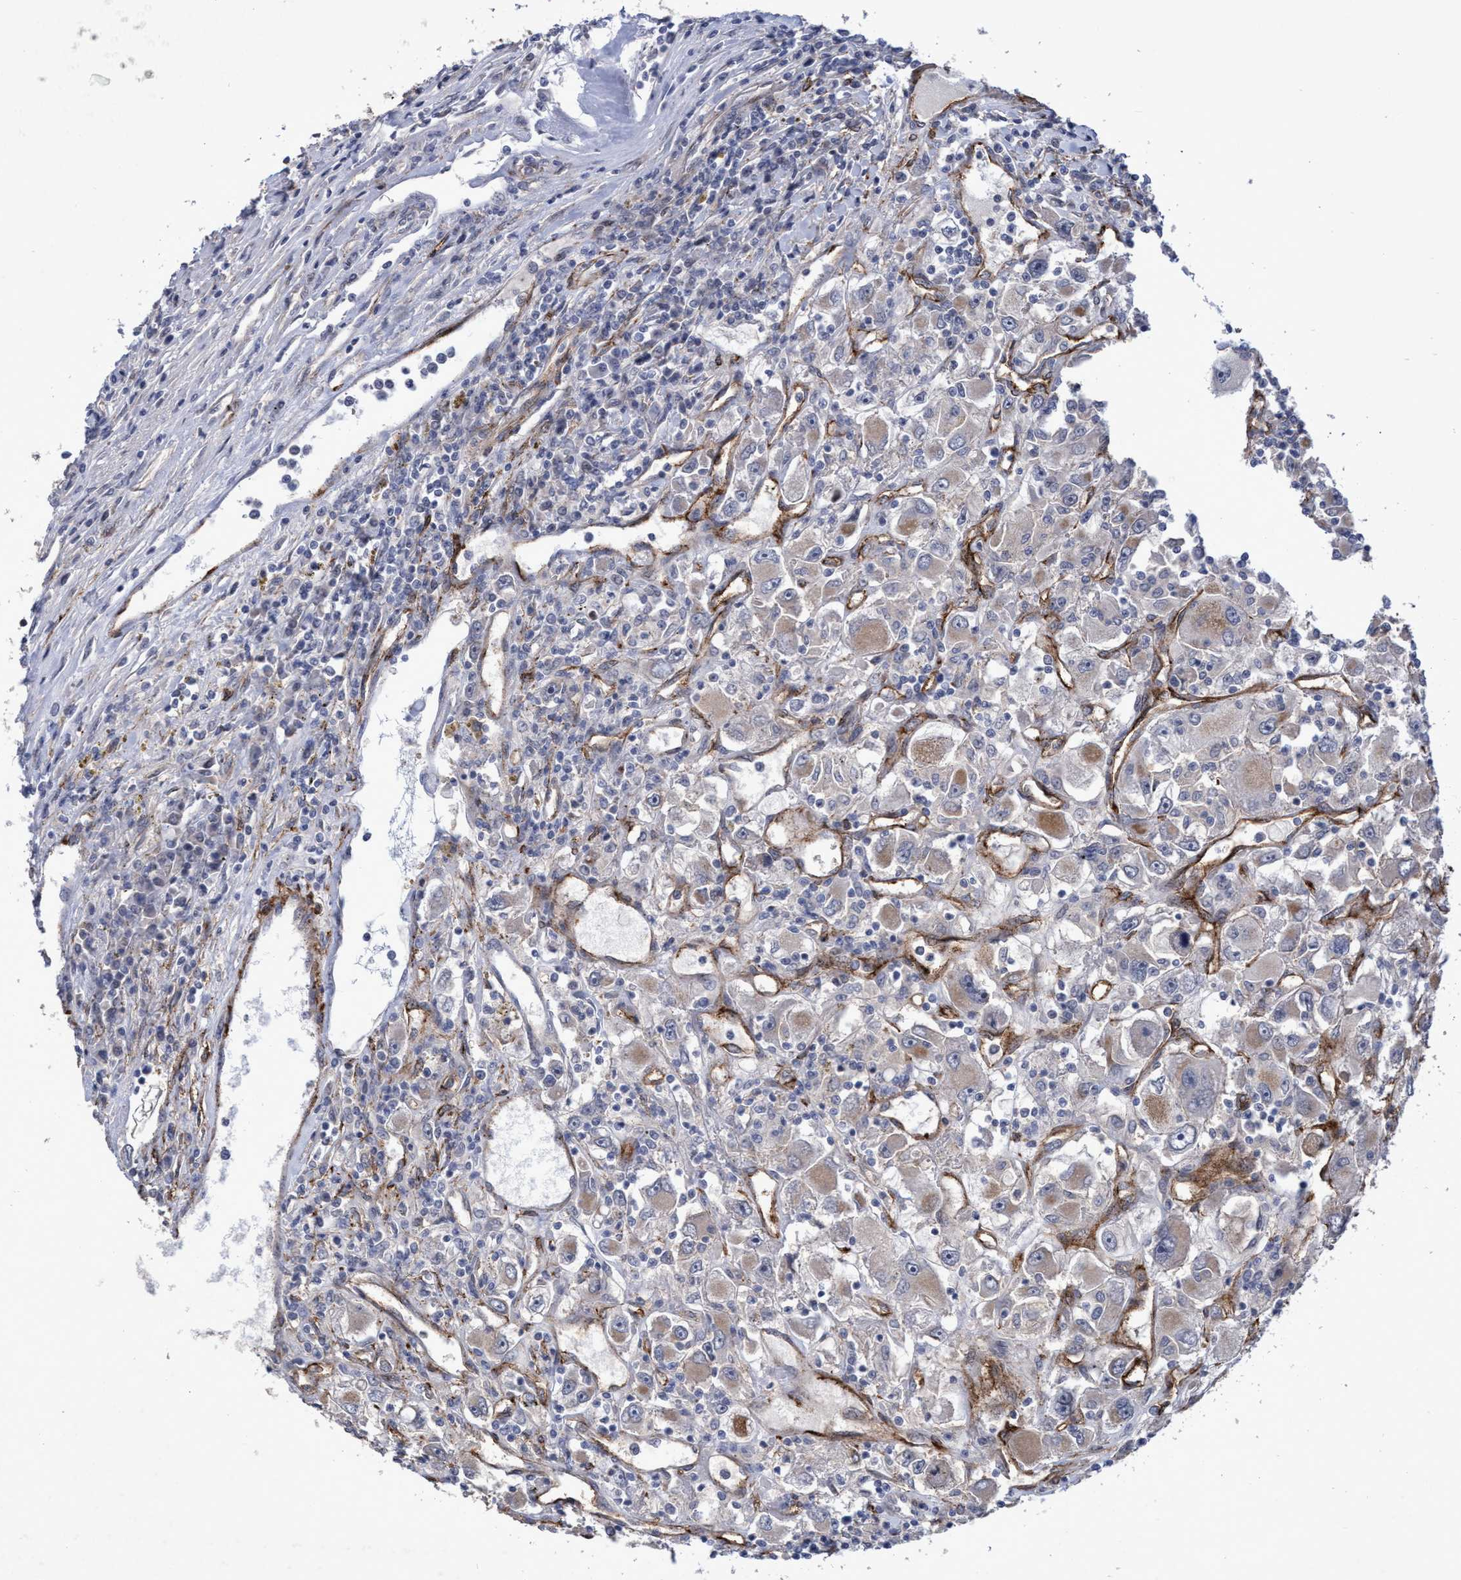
{"staining": {"intensity": "weak", "quantity": "<25%", "location": "cytoplasmic/membranous"}, "tissue": "renal cancer", "cell_type": "Tumor cells", "image_type": "cancer", "snomed": [{"axis": "morphology", "description": "Adenocarcinoma, NOS"}, {"axis": "topography", "description": "Kidney"}], "caption": "A high-resolution image shows immunohistochemistry staining of renal cancer, which demonstrates no significant expression in tumor cells.", "gene": "ZNF750", "patient": {"sex": "female", "age": 52}}